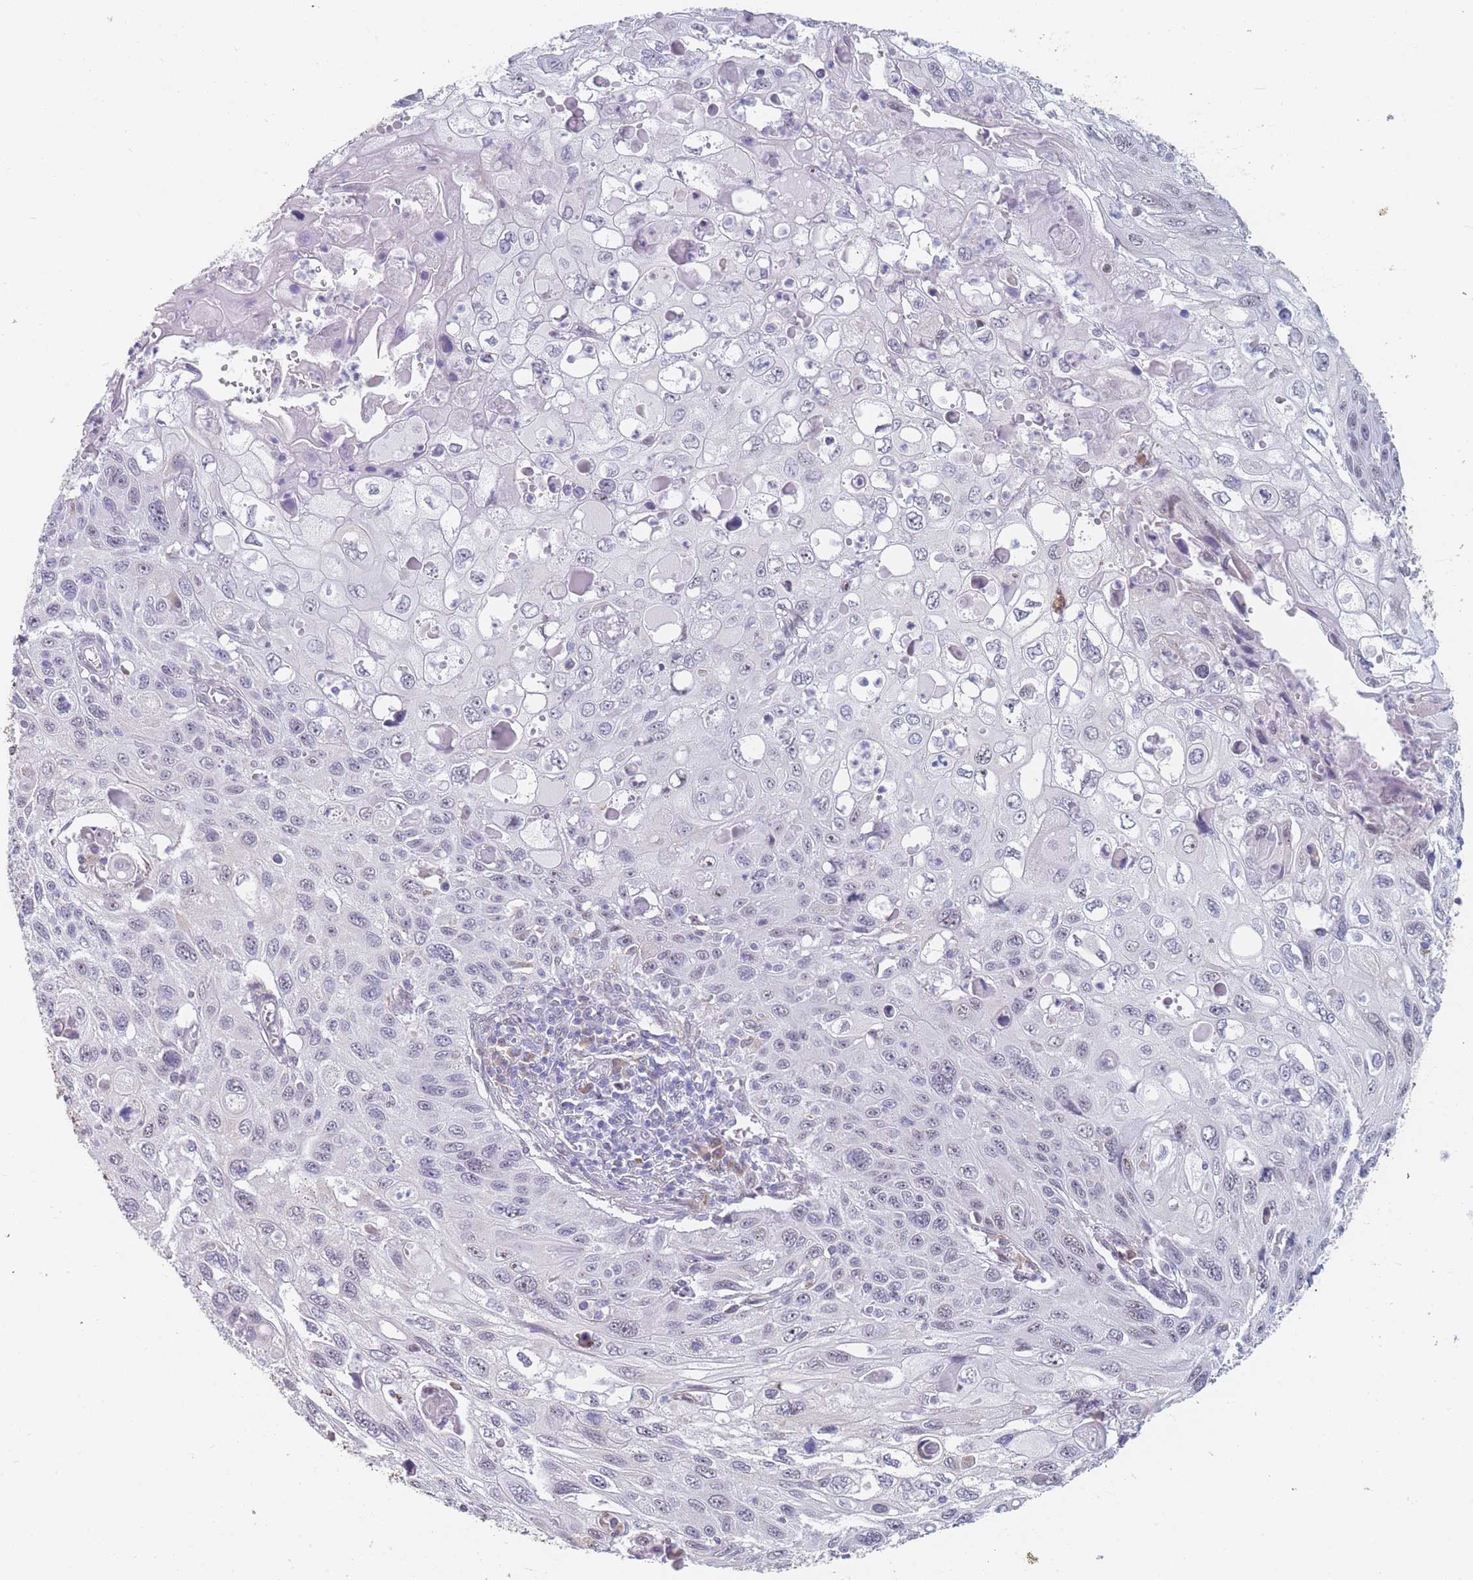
{"staining": {"intensity": "negative", "quantity": "none", "location": "none"}, "tissue": "cervical cancer", "cell_type": "Tumor cells", "image_type": "cancer", "snomed": [{"axis": "morphology", "description": "Squamous cell carcinoma, NOS"}, {"axis": "topography", "description": "Cervix"}], "caption": "Image shows no significant protein staining in tumor cells of cervical squamous cell carcinoma.", "gene": "TMED10", "patient": {"sex": "female", "age": 70}}